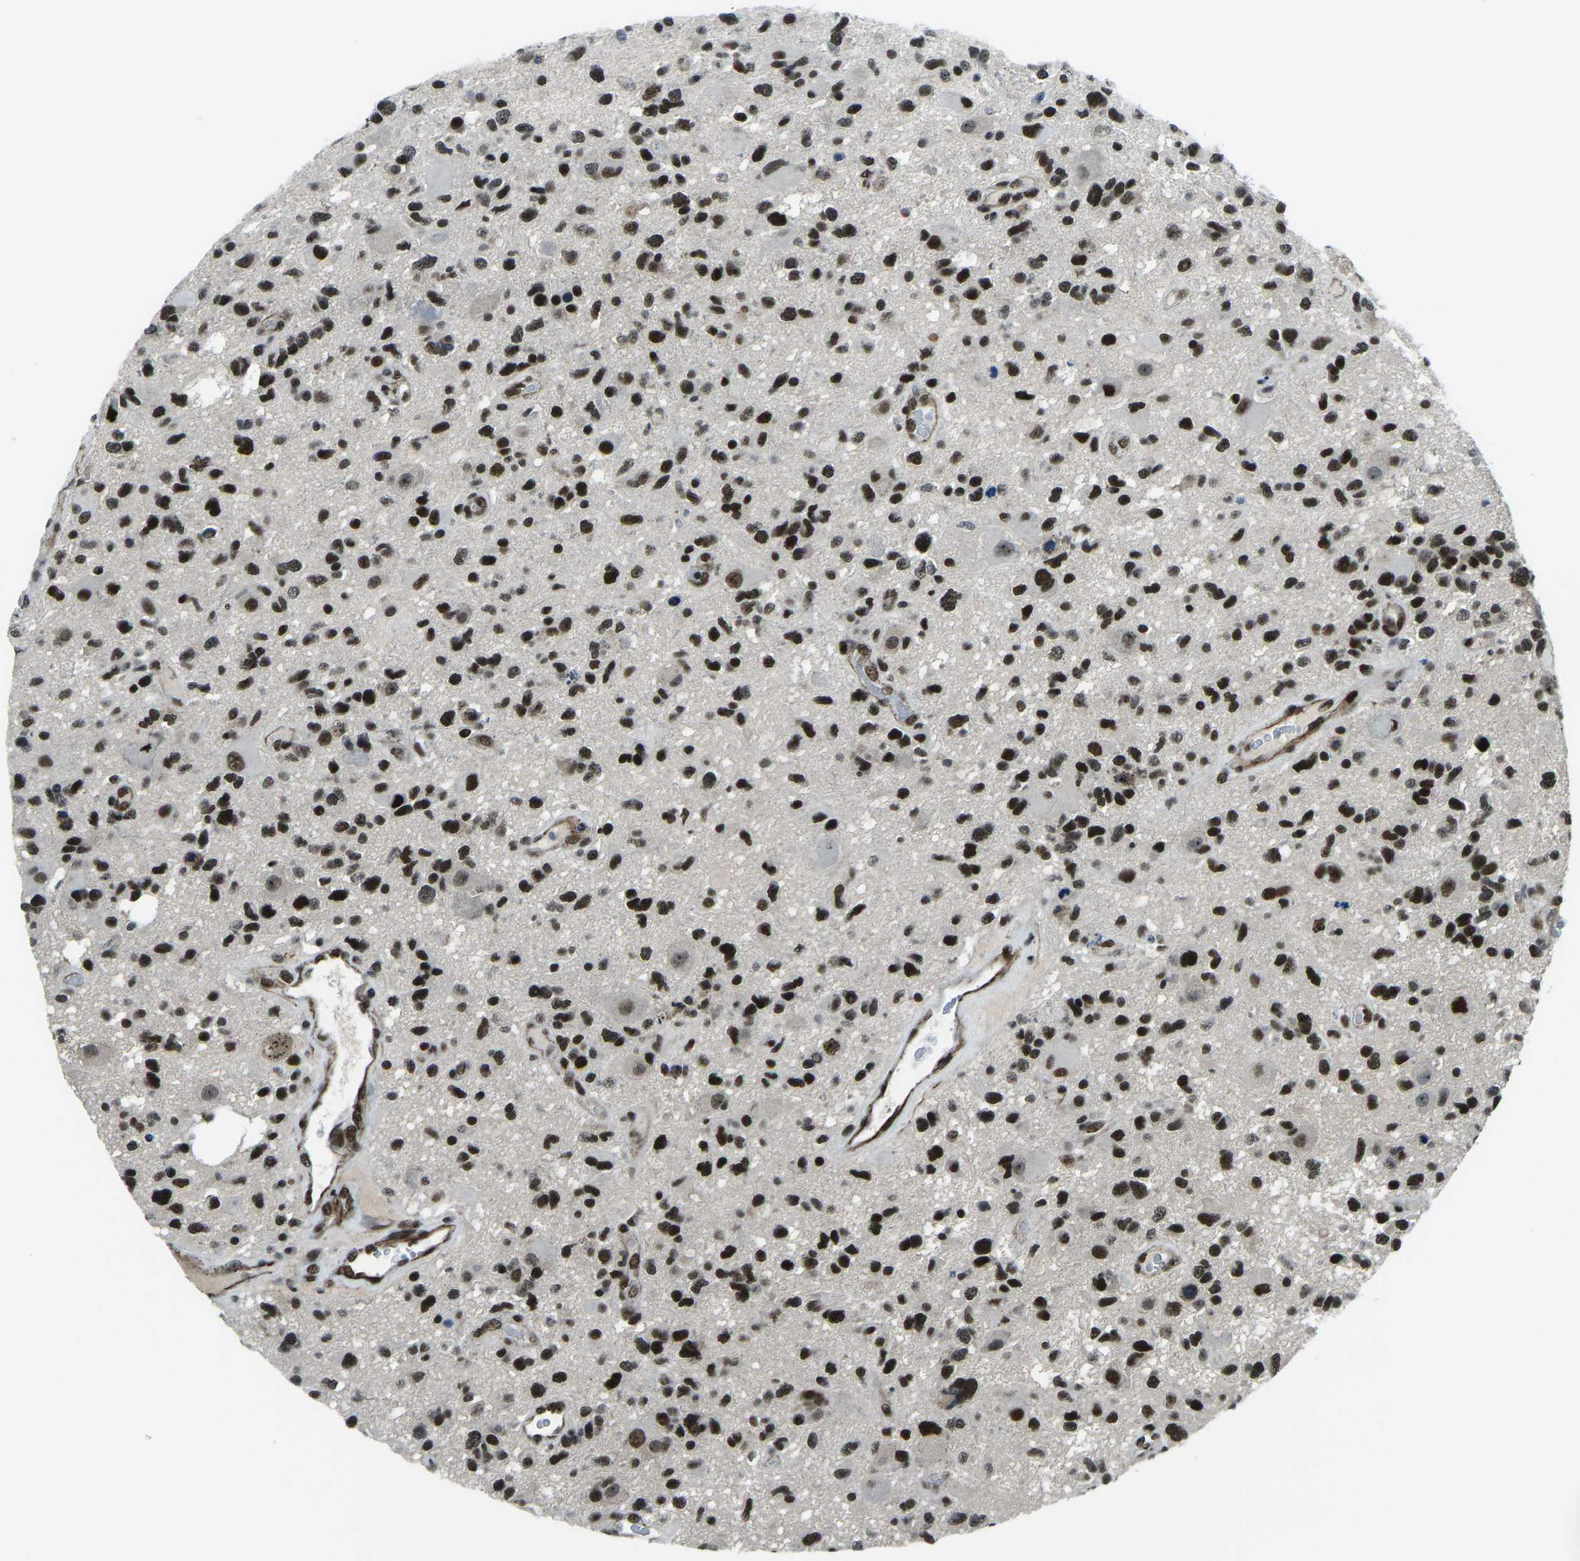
{"staining": {"intensity": "strong", "quantity": ">75%", "location": "nuclear"}, "tissue": "glioma", "cell_type": "Tumor cells", "image_type": "cancer", "snomed": [{"axis": "morphology", "description": "Glioma, malignant, High grade"}, {"axis": "topography", "description": "Brain"}], "caption": "High-magnification brightfield microscopy of malignant glioma (high-grade) stained with DAB (brown) and counterstained with hematoxylin (blue). tumor cells exhibit strong nuclear staining is seen in about>75% of cells. (Stains: DAB (3,3'-diaminobenzidine) in brown, nuclei in blue, Microscopy: brightfield microscopy at high magnification).", "gene": "PRCC", "patient": {"sex": "male", "age": 33}}